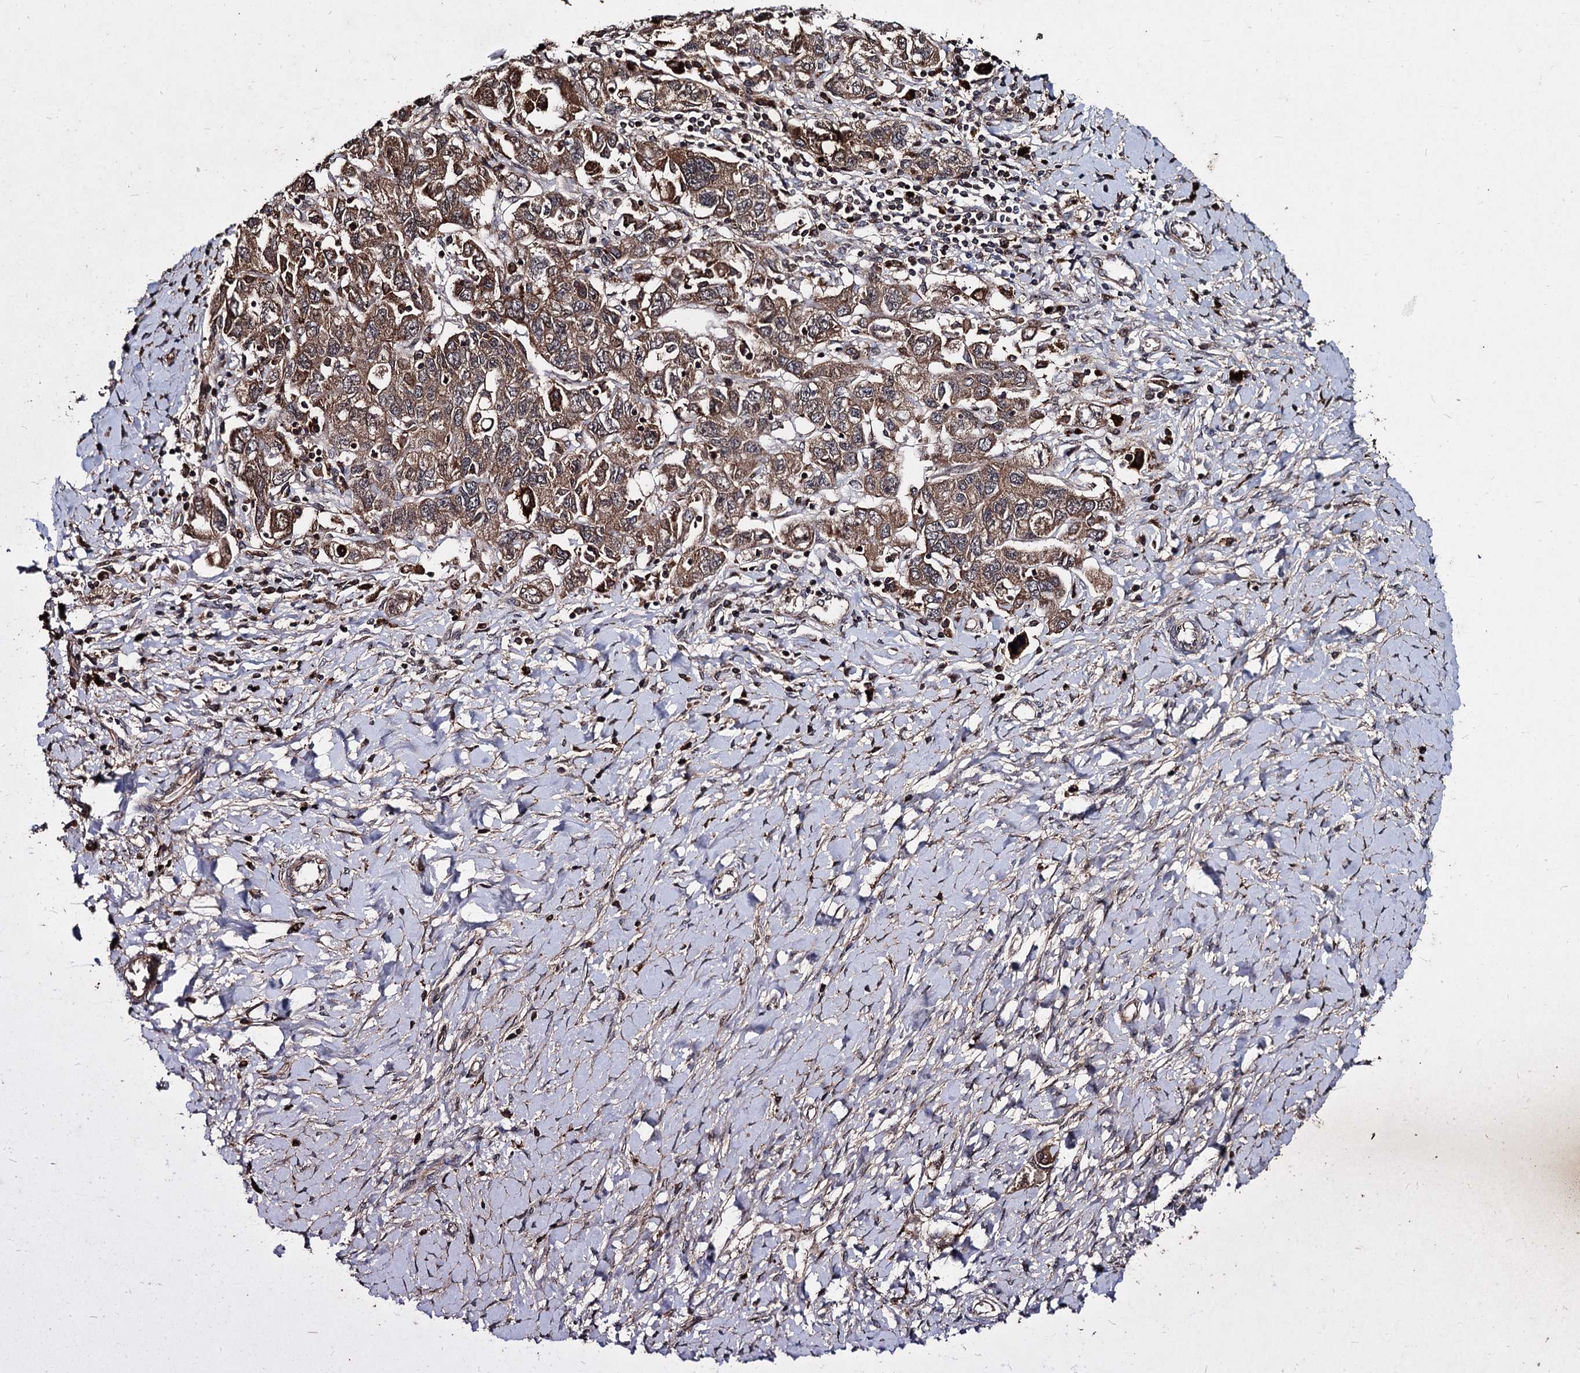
{"staining": {"intensity": "moderate", "quantity": ">75%", "location": "cytoplasmic/membranous"}, "tissue": "ovarian cancer", "cell_type": "Tumor cells", "image_type": "cancer", "snomed": [{"axis": "morphology", "description": "Carcinoma, NOS"}, {"axis": "morphology", "description": "Cystadenocarcinoma, serous, NOS"}, {"axis": "topography", "description": "Ovary"}], "caption": "A brown stain labels moderate cytoplasmic/membranous staining of a protein in ovarian carcinoma tumor cells.", "gene": "BCL2L2", "patient": {"sex": "female", "age": 69}}